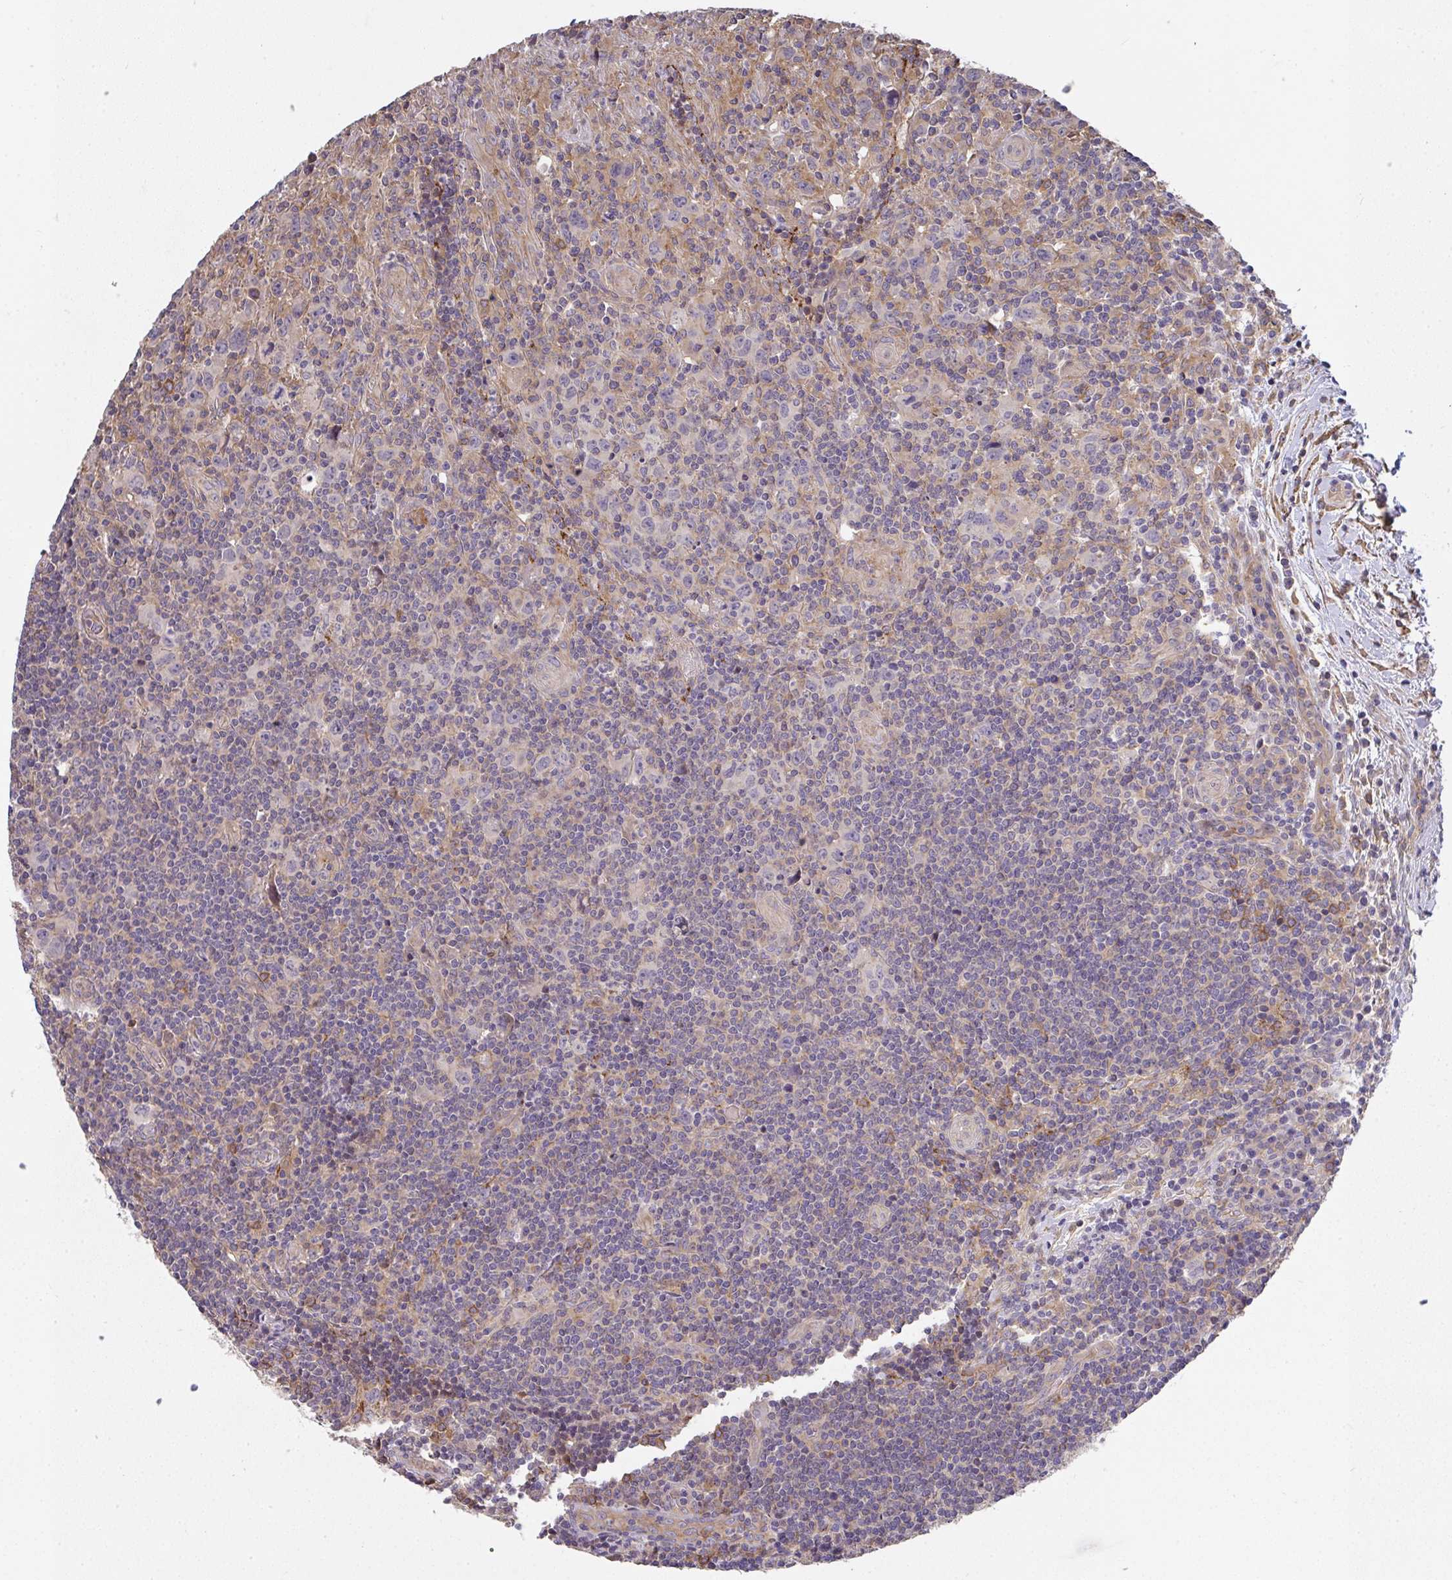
{"staining": {"intensity": "negative", "quantity": "none", "location": "none"}, "tissue": "lymphoma", "cell_type": "Tumor cells", "image_type": "cancer", "snomed": [{"axis": "morphology", "description": "Hodgkin's disease, NOS"}, {"axis": "topography", "description": "Lymph node"}], "caption": "Human Hodgkin's disease stained for a protein using immunohistochemistry (IHC) displays no expression in tumor cells.", "gene": "EEF1AKMT1", "patient": {"sex": "female", "age": 18}}